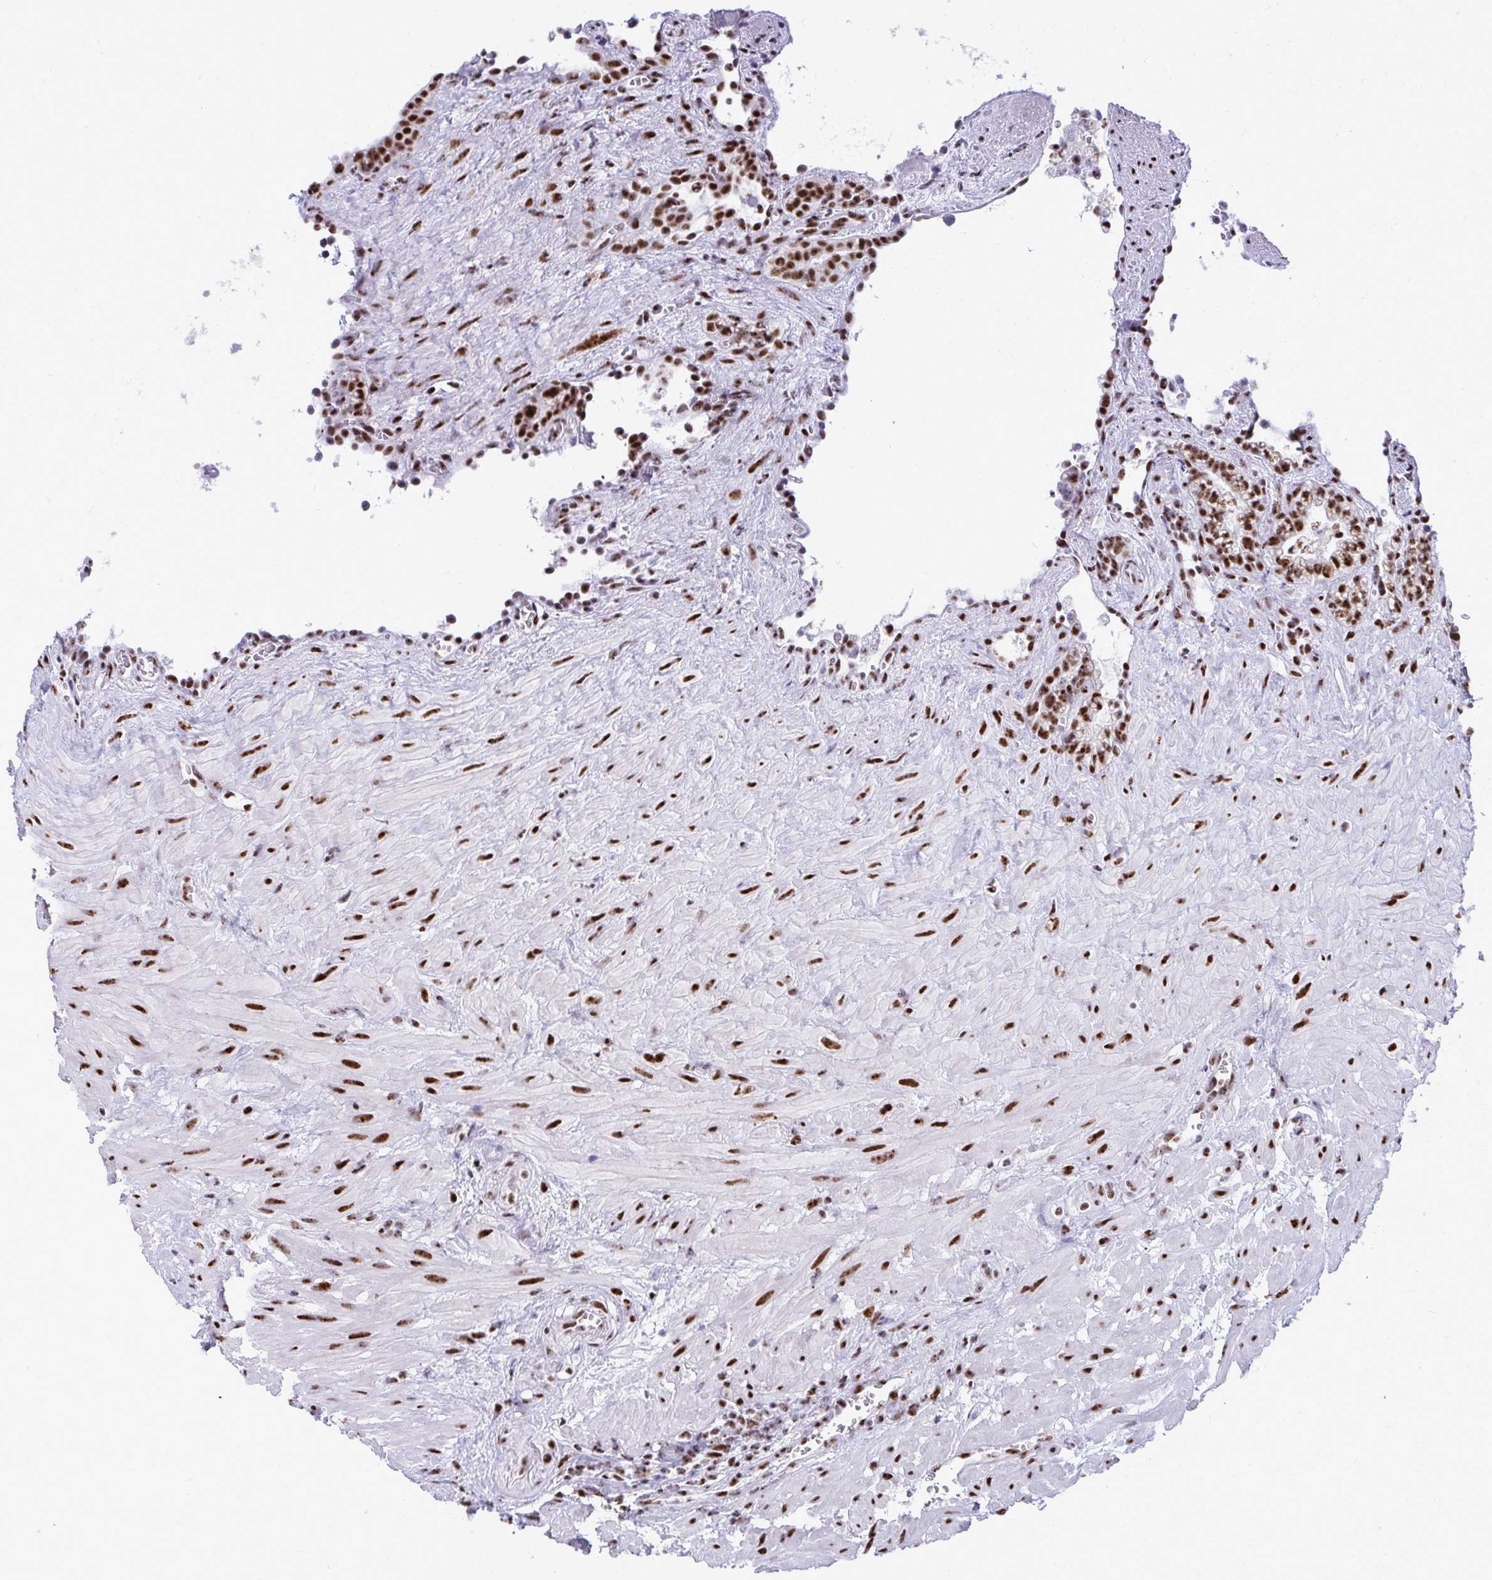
{"staining": {"intensity": "strong", "quantity": ">75%", "location": "nuclear"}, "tissue": "seminal vesicle", "cell_type": "Glandular cells", "image_type": "normal", "snomed": [{"axis": "morphology", "description": "Normal tissue, NOS"}, {"axis": "topography", "description": "Seminal veicle"}], "caption": "Protein staining displays strong nuclear positivity in about >75% of glandular cells in unremarkable seminal vesicle.", "gene": "PELP1", "patient": {"sex": "male", "age": 76}}